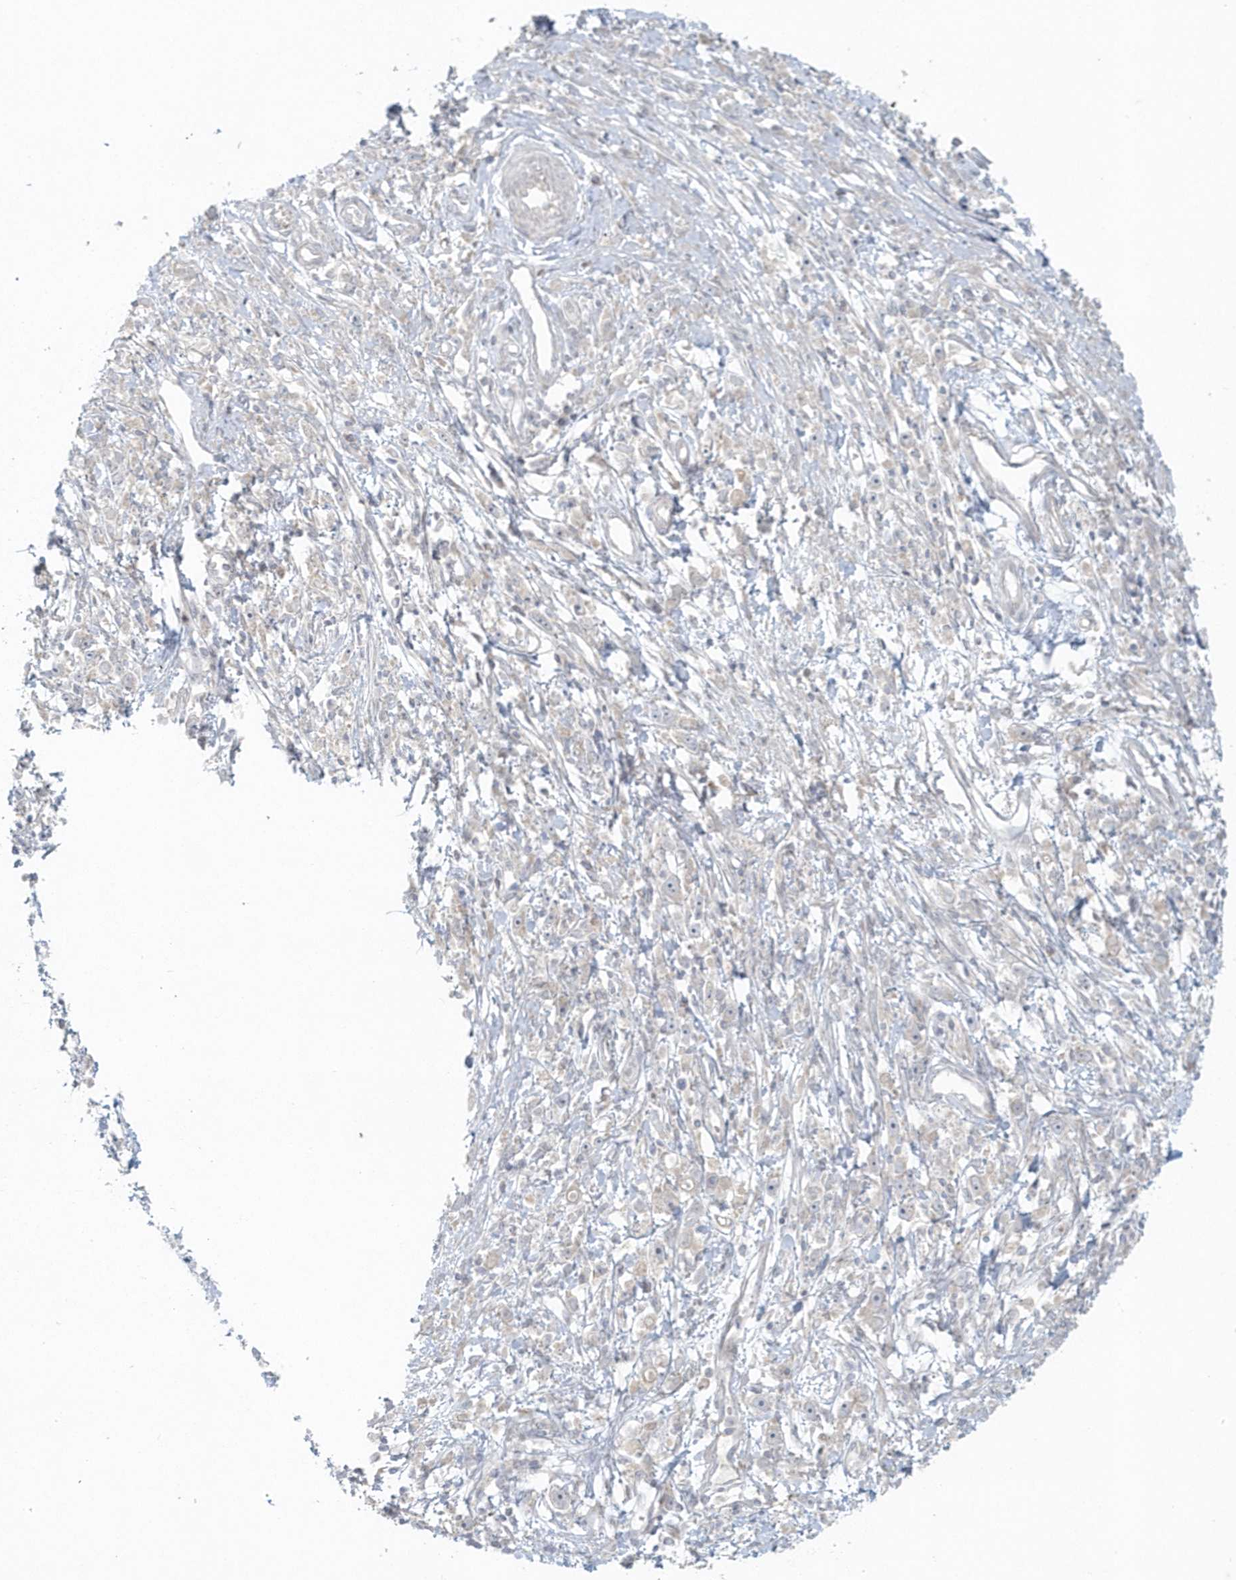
{"staining": {"intensity": "negative", "quantity": "none", "location": "none"}, "tissue": "stomach cancer", "cell_type": "Tumor cells", "image_type": "cancer", "snomed": [{"axis": "morphology", "description": "Adenocarcinoma, NOS"}, {"axis": "topography", "description": "Stomach"}], "caption": "Immunohistochemistry histopathology image of neoplastic tissue: stomach cancer stained with DAB (3,3'-diaminobenzidine) reveals no significant protein positivity in tumor cells.", "gene": "BLTP3A", "patient": {"sex": "female", "age": 59}}